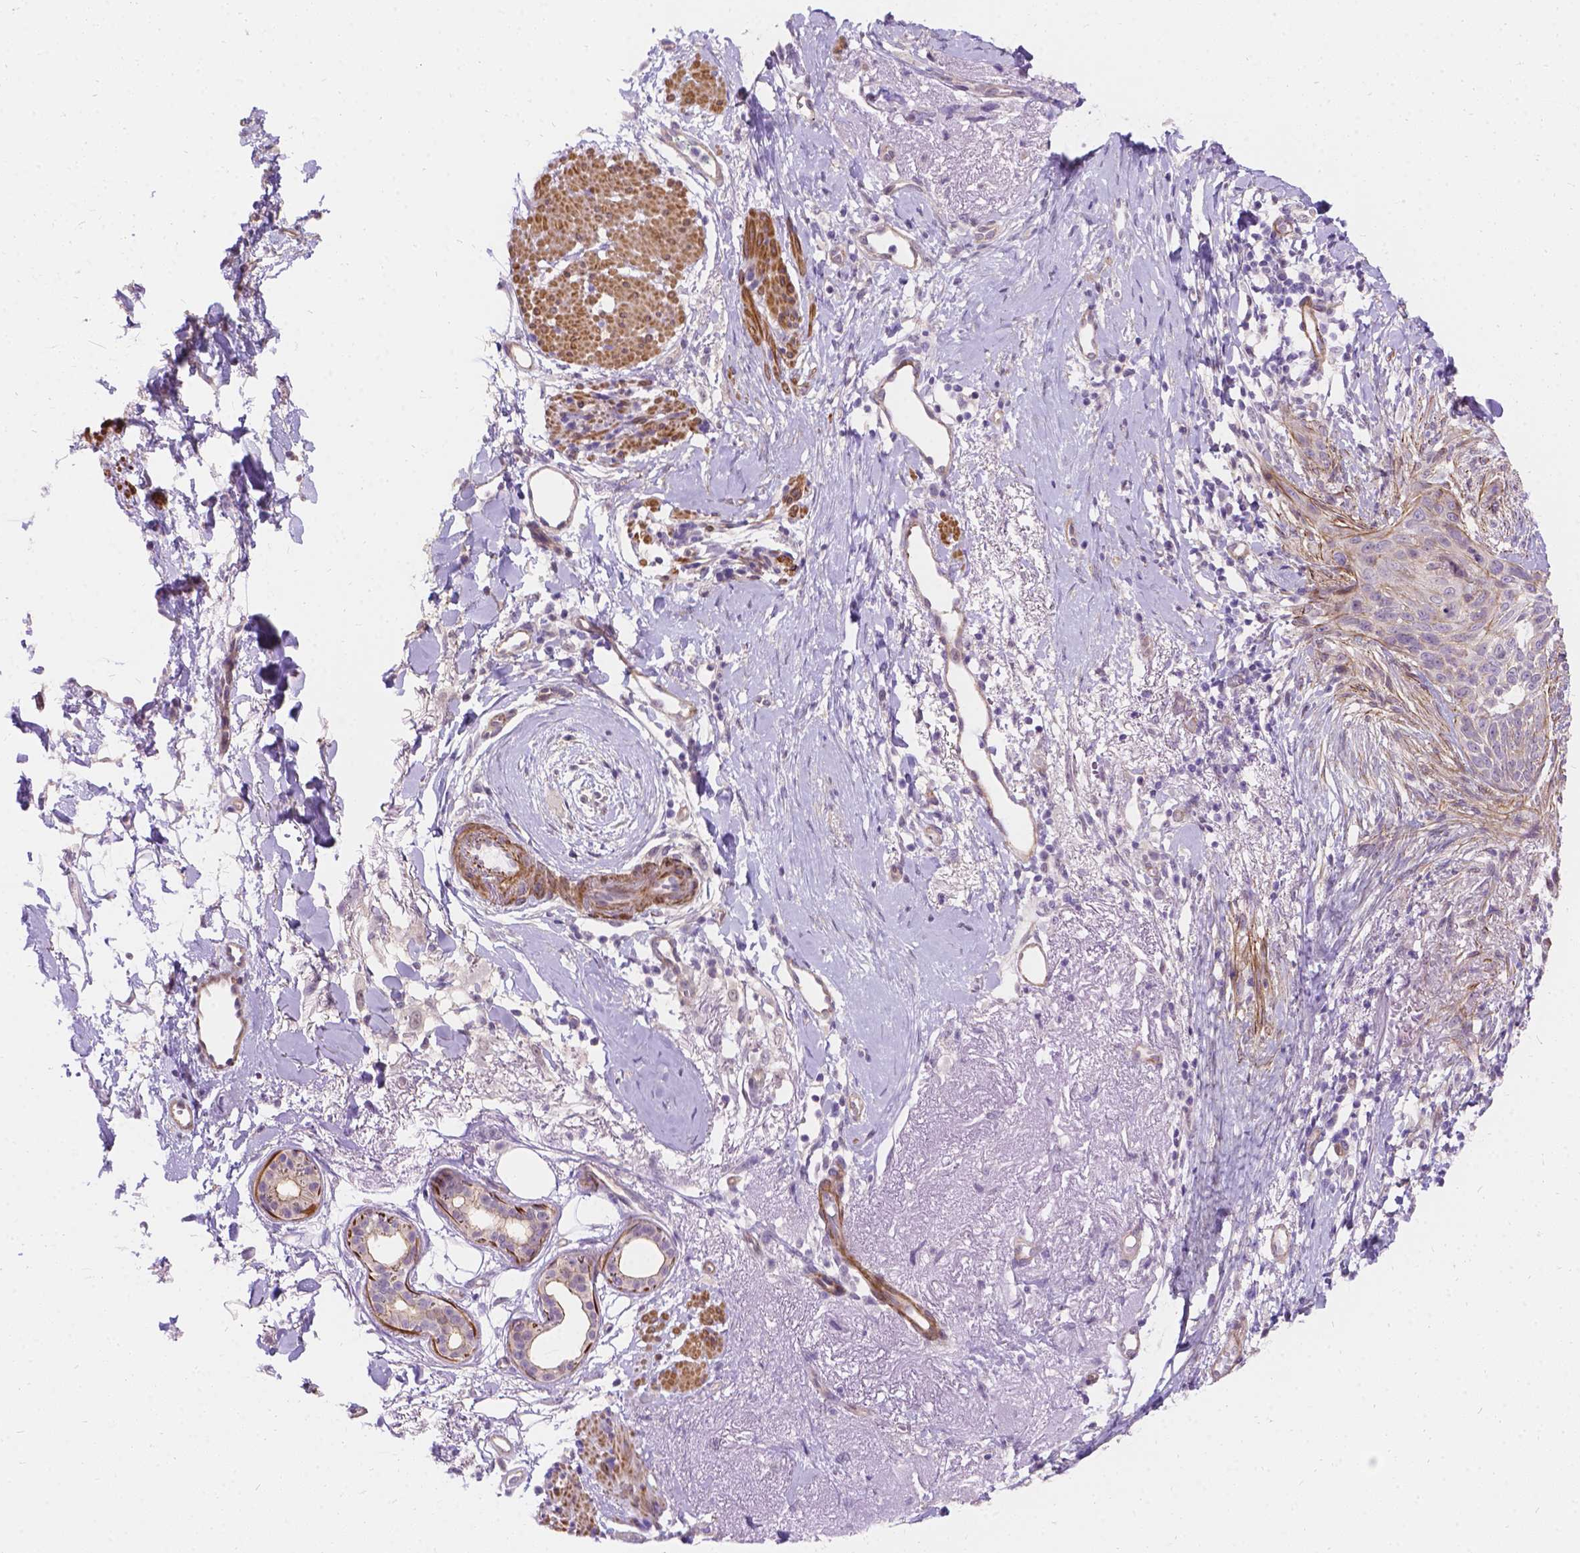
{"staining": {"intensity": "negative", "quantity": "none", "location": "none"}, "tissue": "skin cancer", "cell_type": "Tumor cells", "image_type": "cancer", "snomed": [{"axis": "morphology", "description": "Normal tissue, NOS"}, {"axis": "morphology", "description": "Basal cell carcinoma"}, {"axis": "topography", "description": "Skin"}], "caption": "Tumor cells show no significant staining in skin cancer. Nuclei are stained in blue.", "gene": "PALS1", "patient": {"sex": "male", "age": 84}}